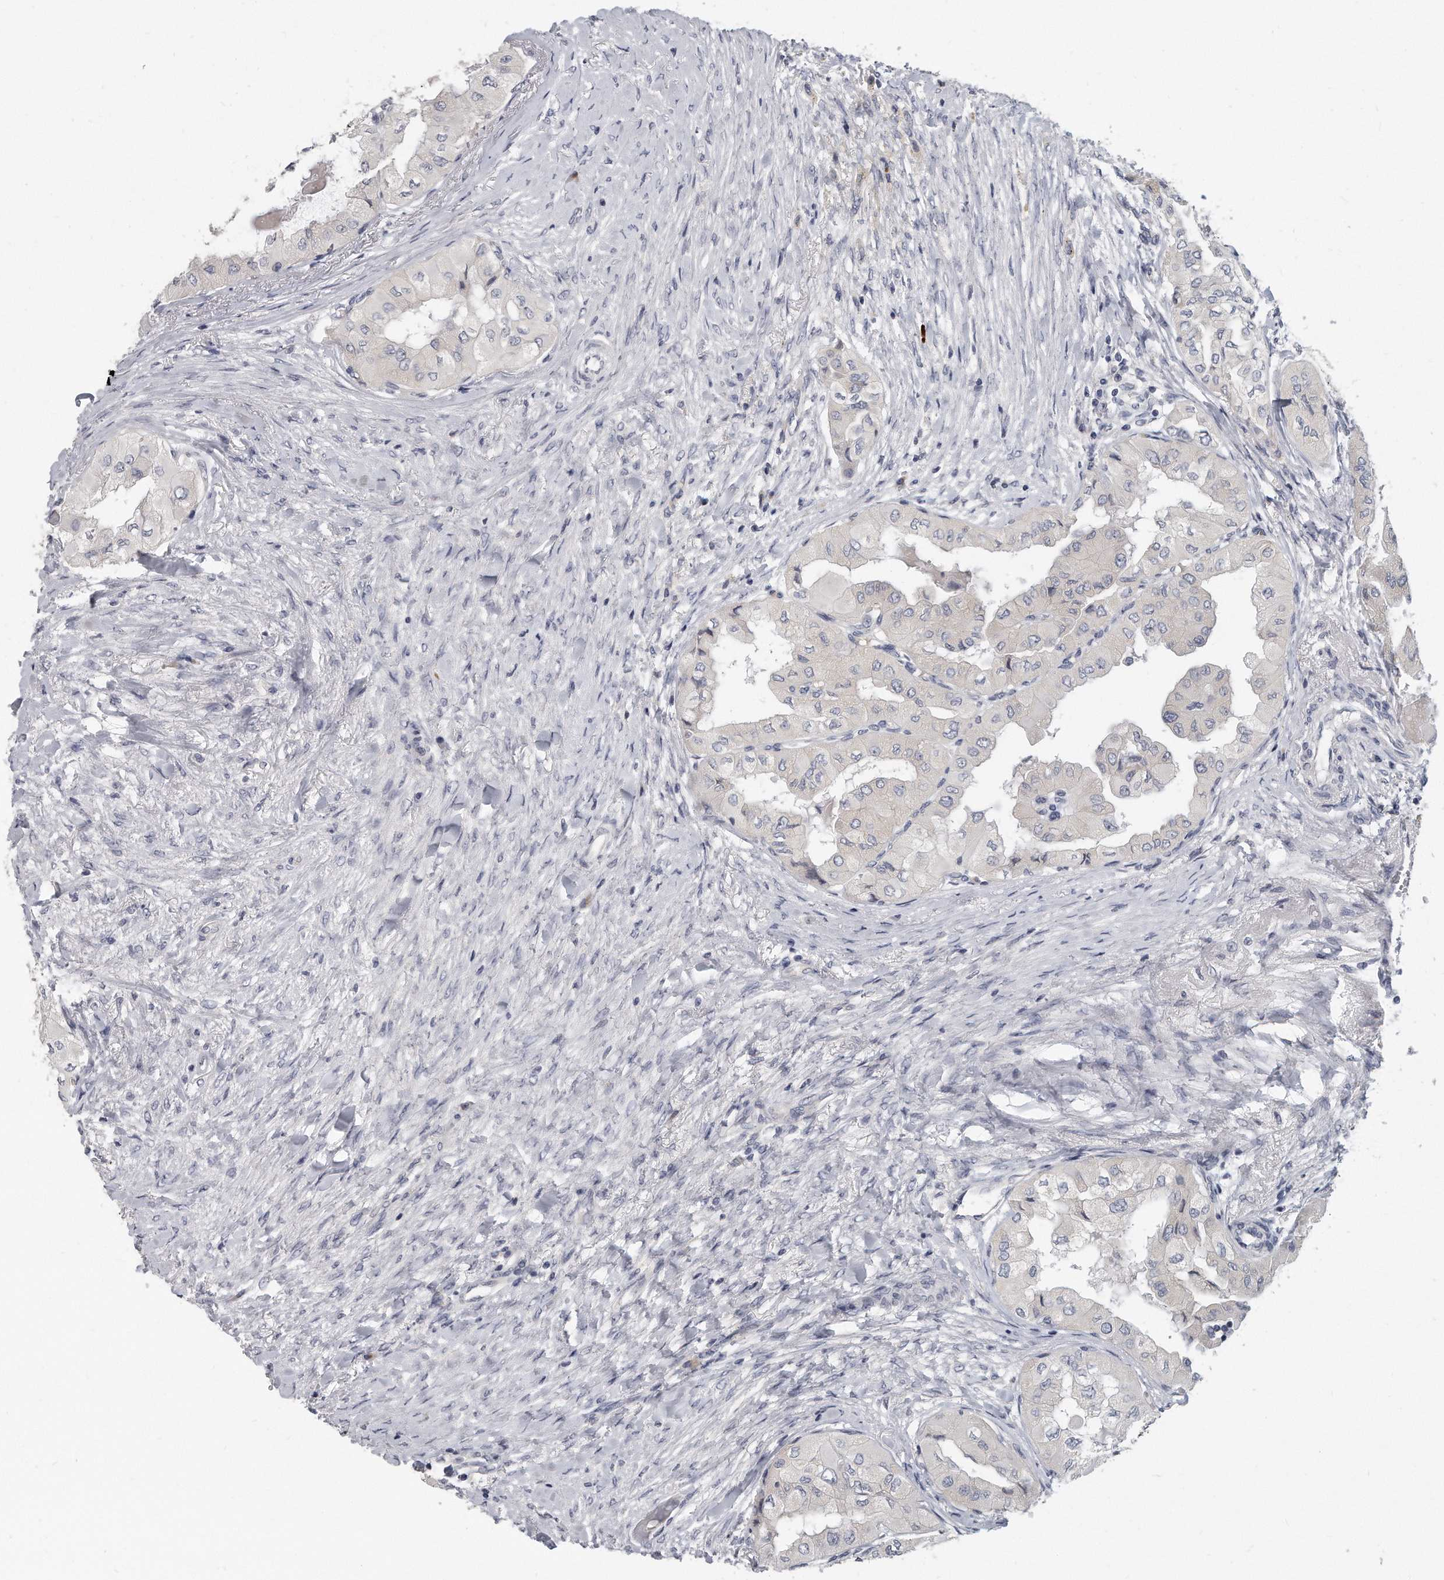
{"staining": {"intensity": "negative", "quantity": "none", "location": "none"}, "tissue": "thyroid cancer", "cell_type": "Tumor cells", "image_type": "cancer", "snomed": [{"axis": "morphology", "description": "Papillary adenocarcinoma, NOS"}, {"axis": "topography", "description": "Thyroid gland"}], "caption": "Photomicrograph shows no significant protein staining in tumor cells of thyroid cancer.", "gene": "PLEKHA6", "patient": {"sex": "female", "age": 59}}